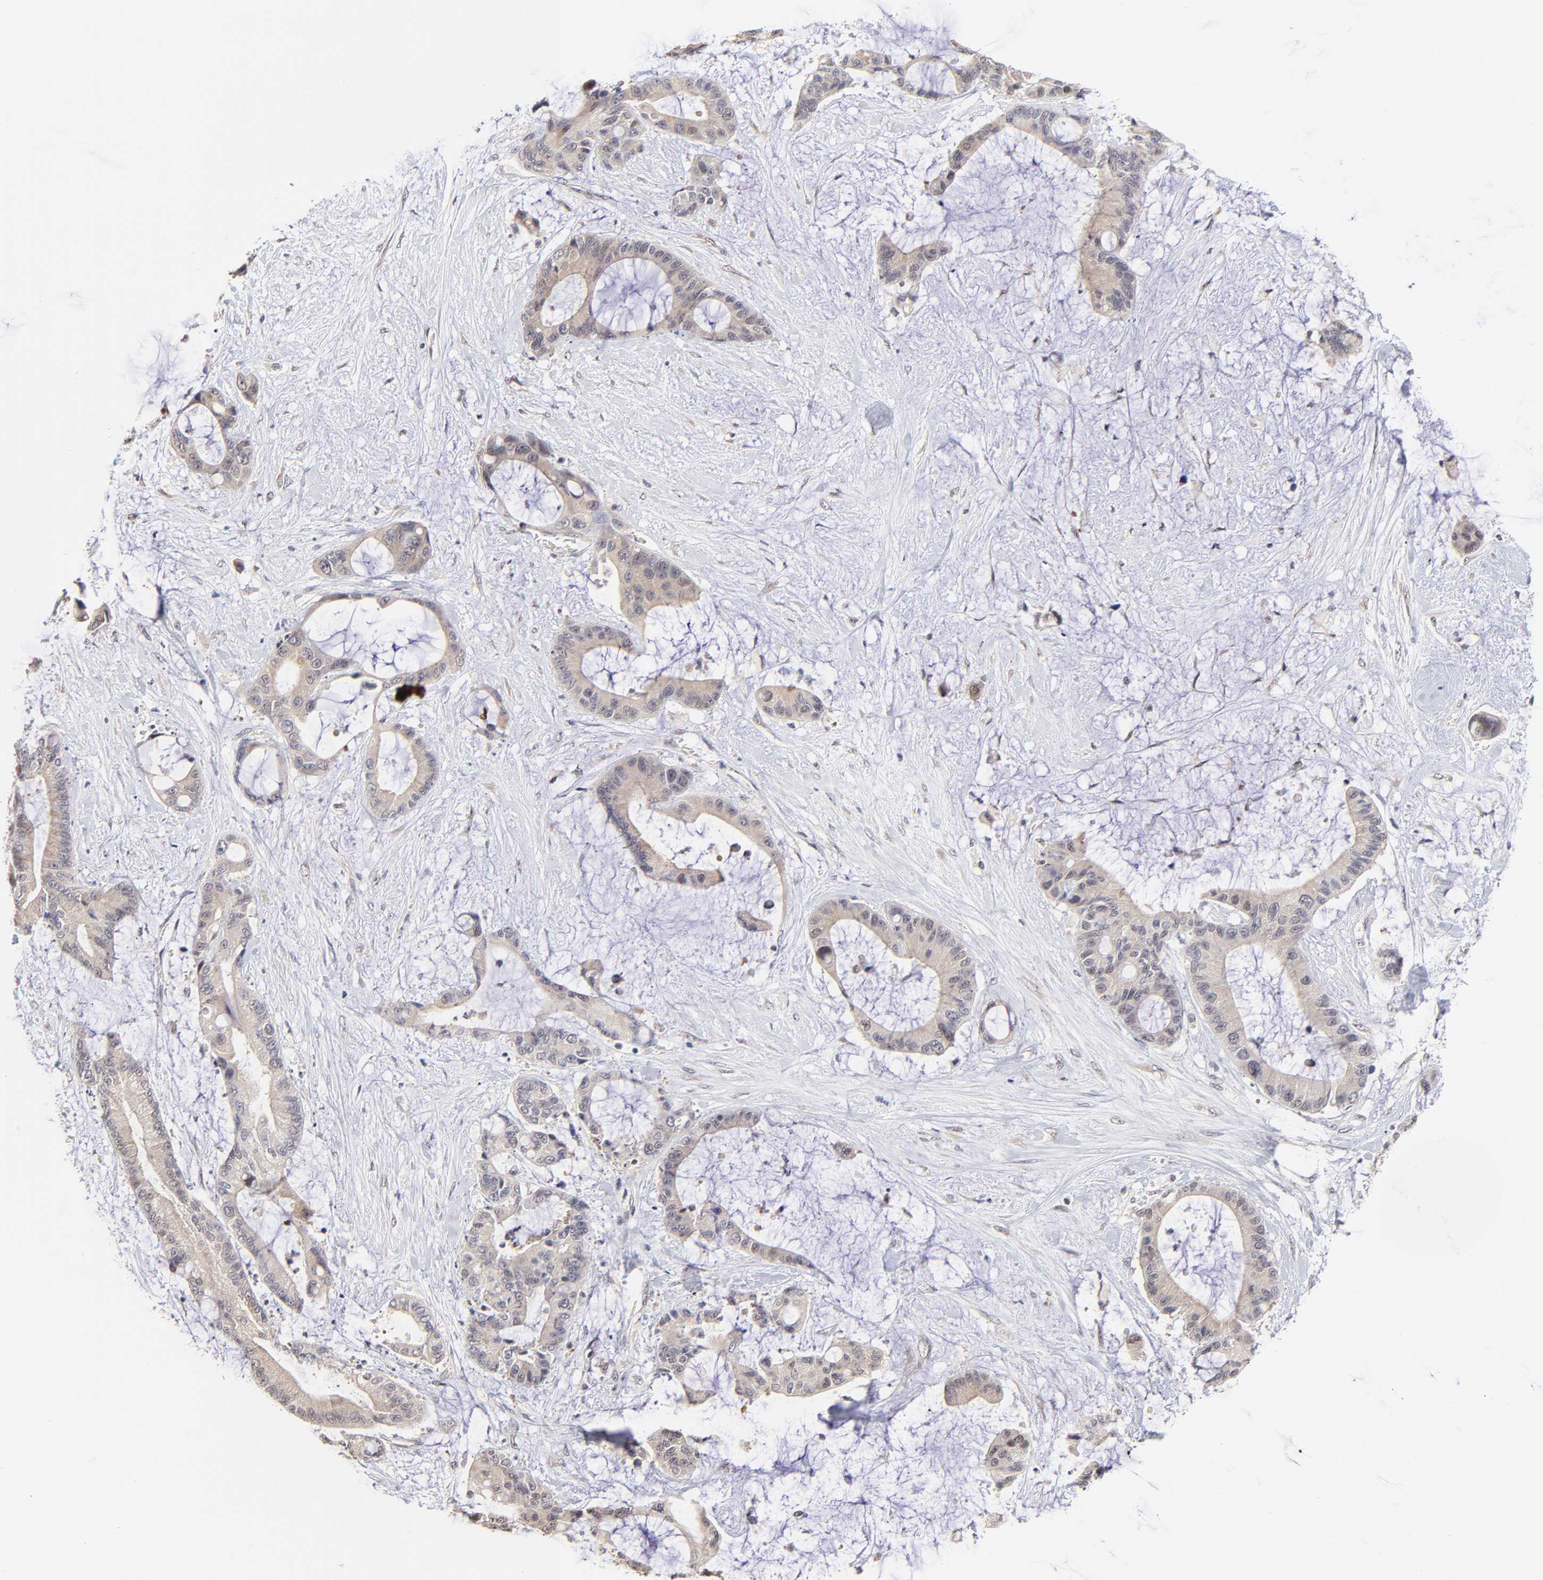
{"staining": {"intensity": "moderate", "quantity": ">75%", "location": "cytoplasmic/membranous"}, "tissue": "liver cancer", "cell_type": "Tumor cells", "image_type": "cancer", "snomed": [{"axis": "morphology", "description": "Cholangiocarcinoma"}, {"axis": "topography", "description": "Liver"}], "caption": "IHC staining of cholangiocarcinoma (liver), which reveals medium levels of moderate cytoplasmic/membranous expression in about >75% of tumor cells indicating moderate cytoplasmic/membranous protein expression. The staining was performed using DAB (brown) for protein detection and nuclei were counterstained in hematoxylin (blue).", "gene": "ZNF10", "patient": {"sex": "female", "age": 73}}